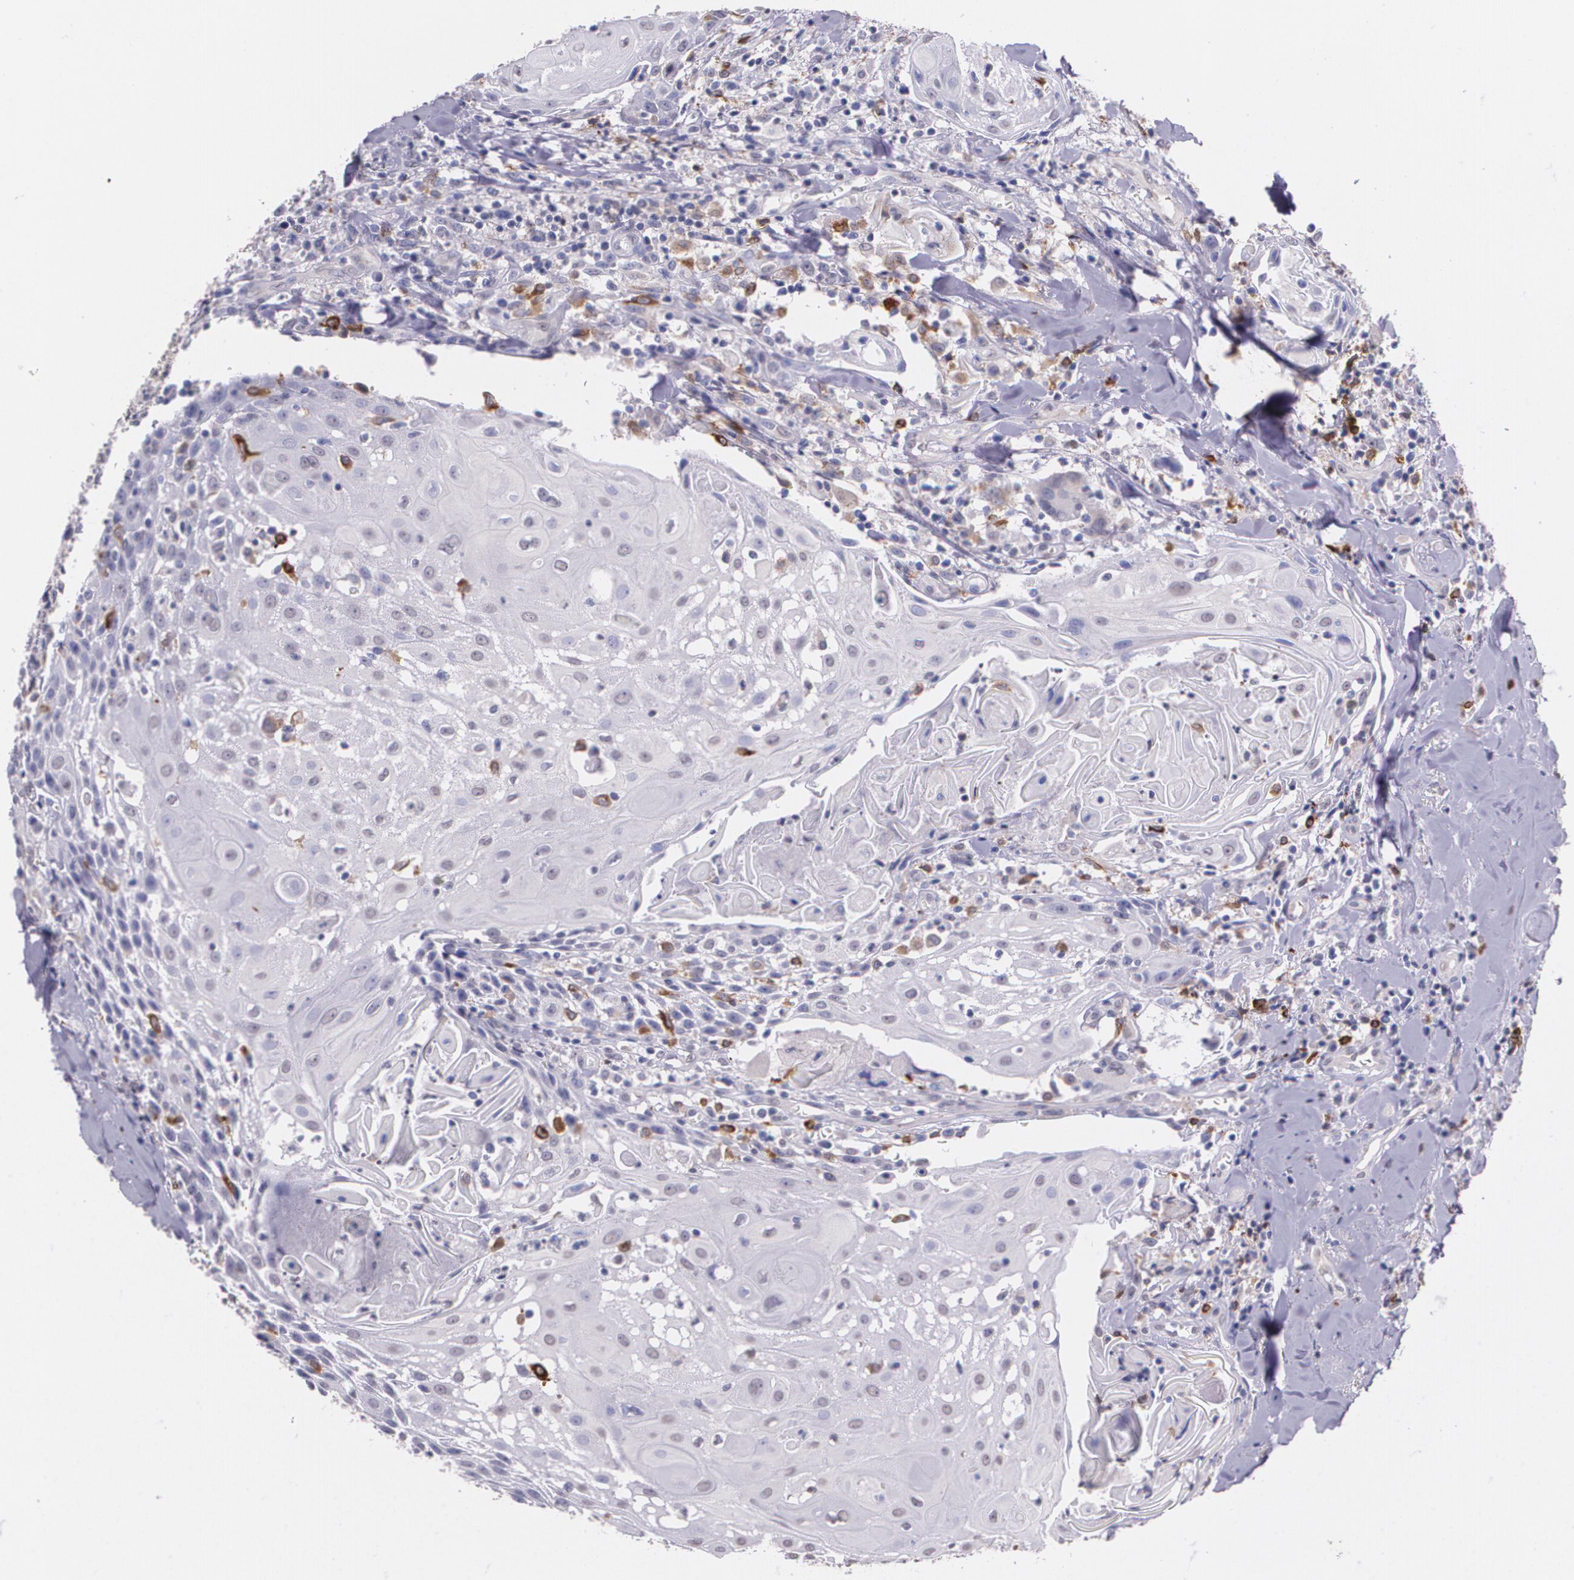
{"staining": {"intensity": "negative", "quantity": "none", "location": "none"}, "tissue": "head and neck cancer", "cell_type": "Tumor cells", "image_type": "cancer", "snomed": [{"axis": "morphology", "description": "Squamous cell carcinoma, NOS"}, {"axis": "topography", "description": "Oral tissue"}, {"axis": "topography", "description": "Head-Neck"}], "caption": "The photomicrograph reveals no staining of tumor cells in head and neck squamous cell carcinoma.", "gene": "RTN1", "patient": {"sex": "female", "age": 82}}